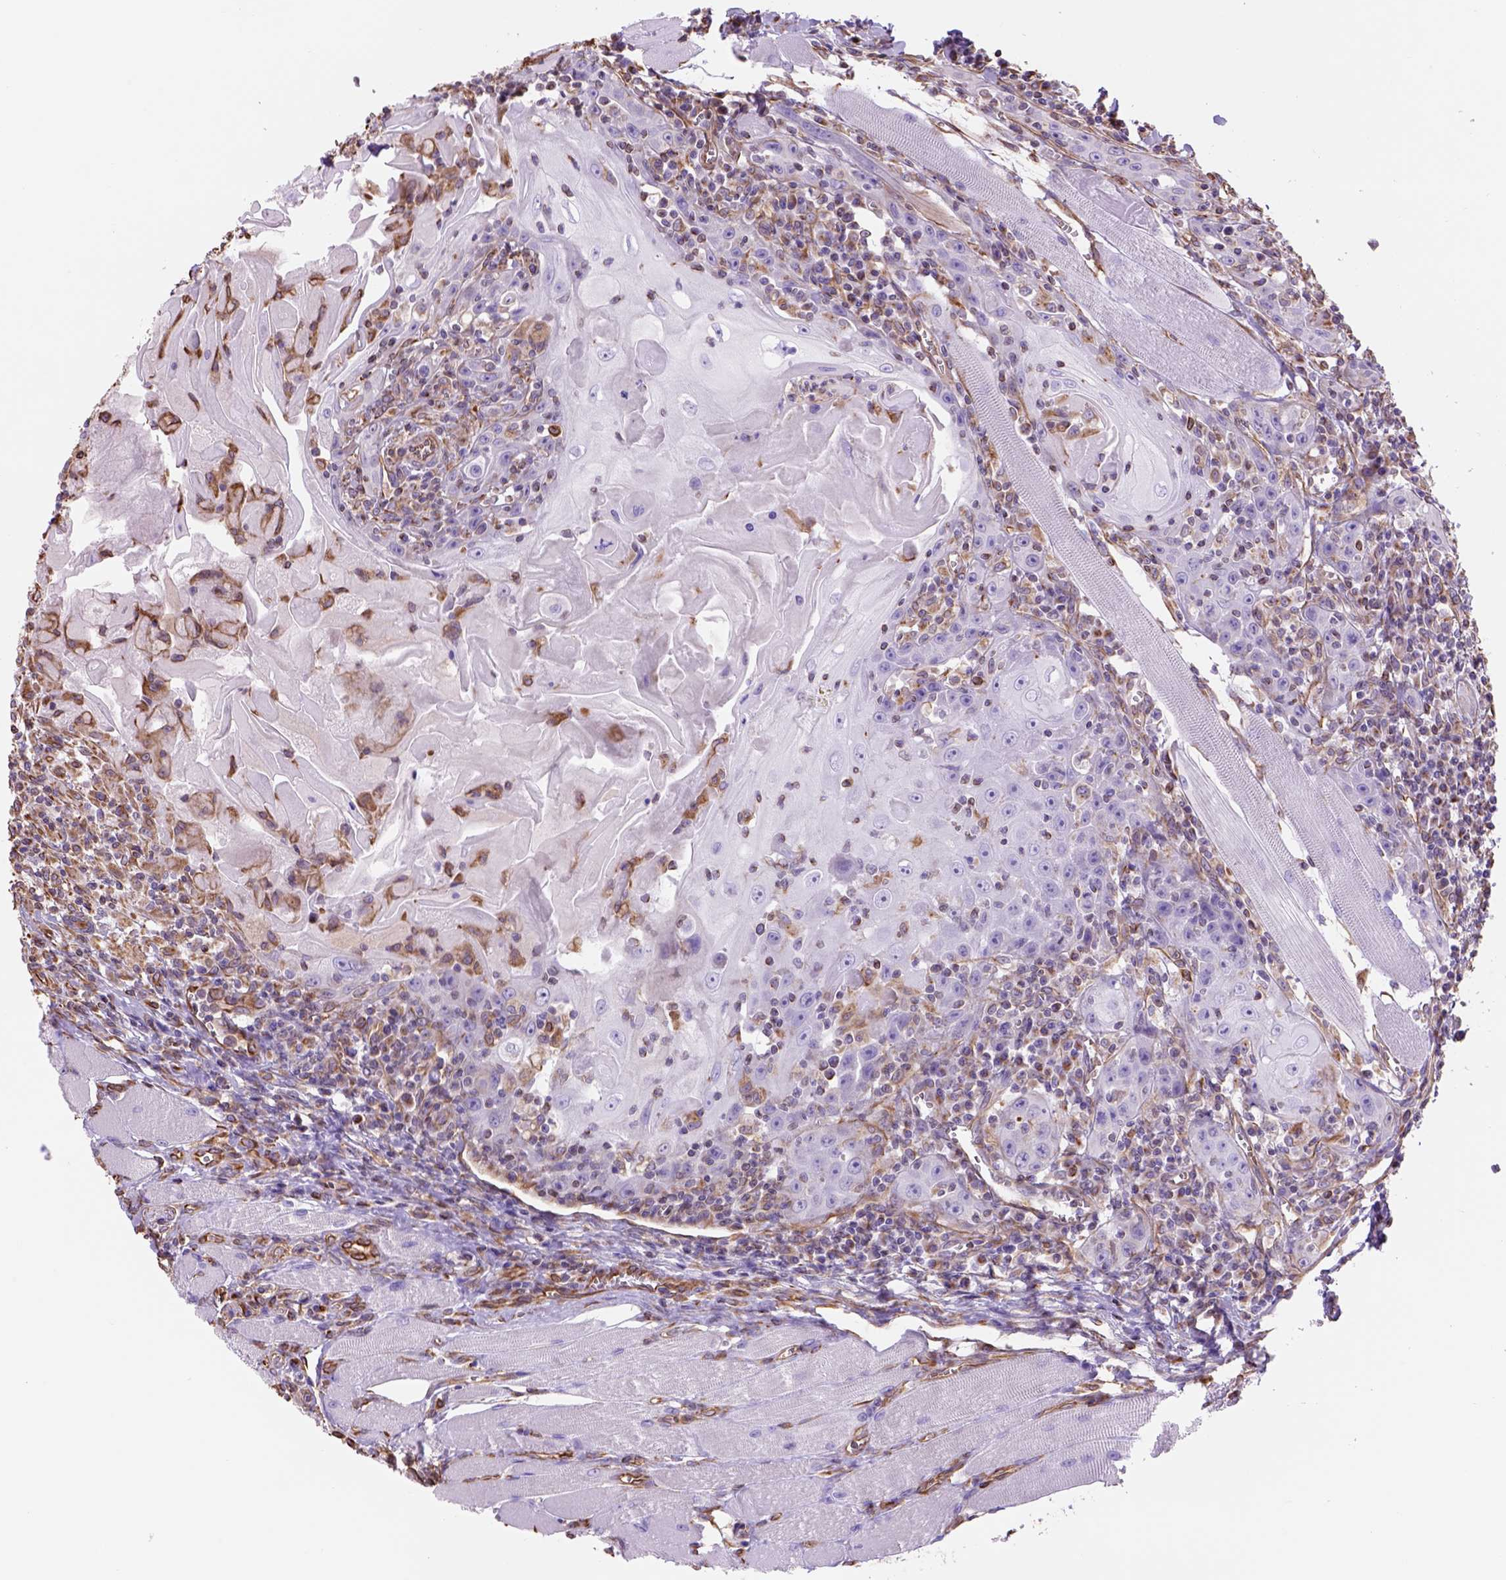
{"staining": {"intensity": "negative", "quantity": "none", "location": "none"}, "tissue": "head and neck cancer", "cell_type": "Tumor cells", "image_type": "cancer", "snomed": [{"axis": "morphology", "description": "Squamous cell carcinoma, NOS"}, {"axis": "topography", "description": "Head-Neck"}], "caption": "There is no significant staining in tumor cells of head and neck cancer.", "gene": "ZZZ3", "patient": {"sex": "male", "age": 52}}